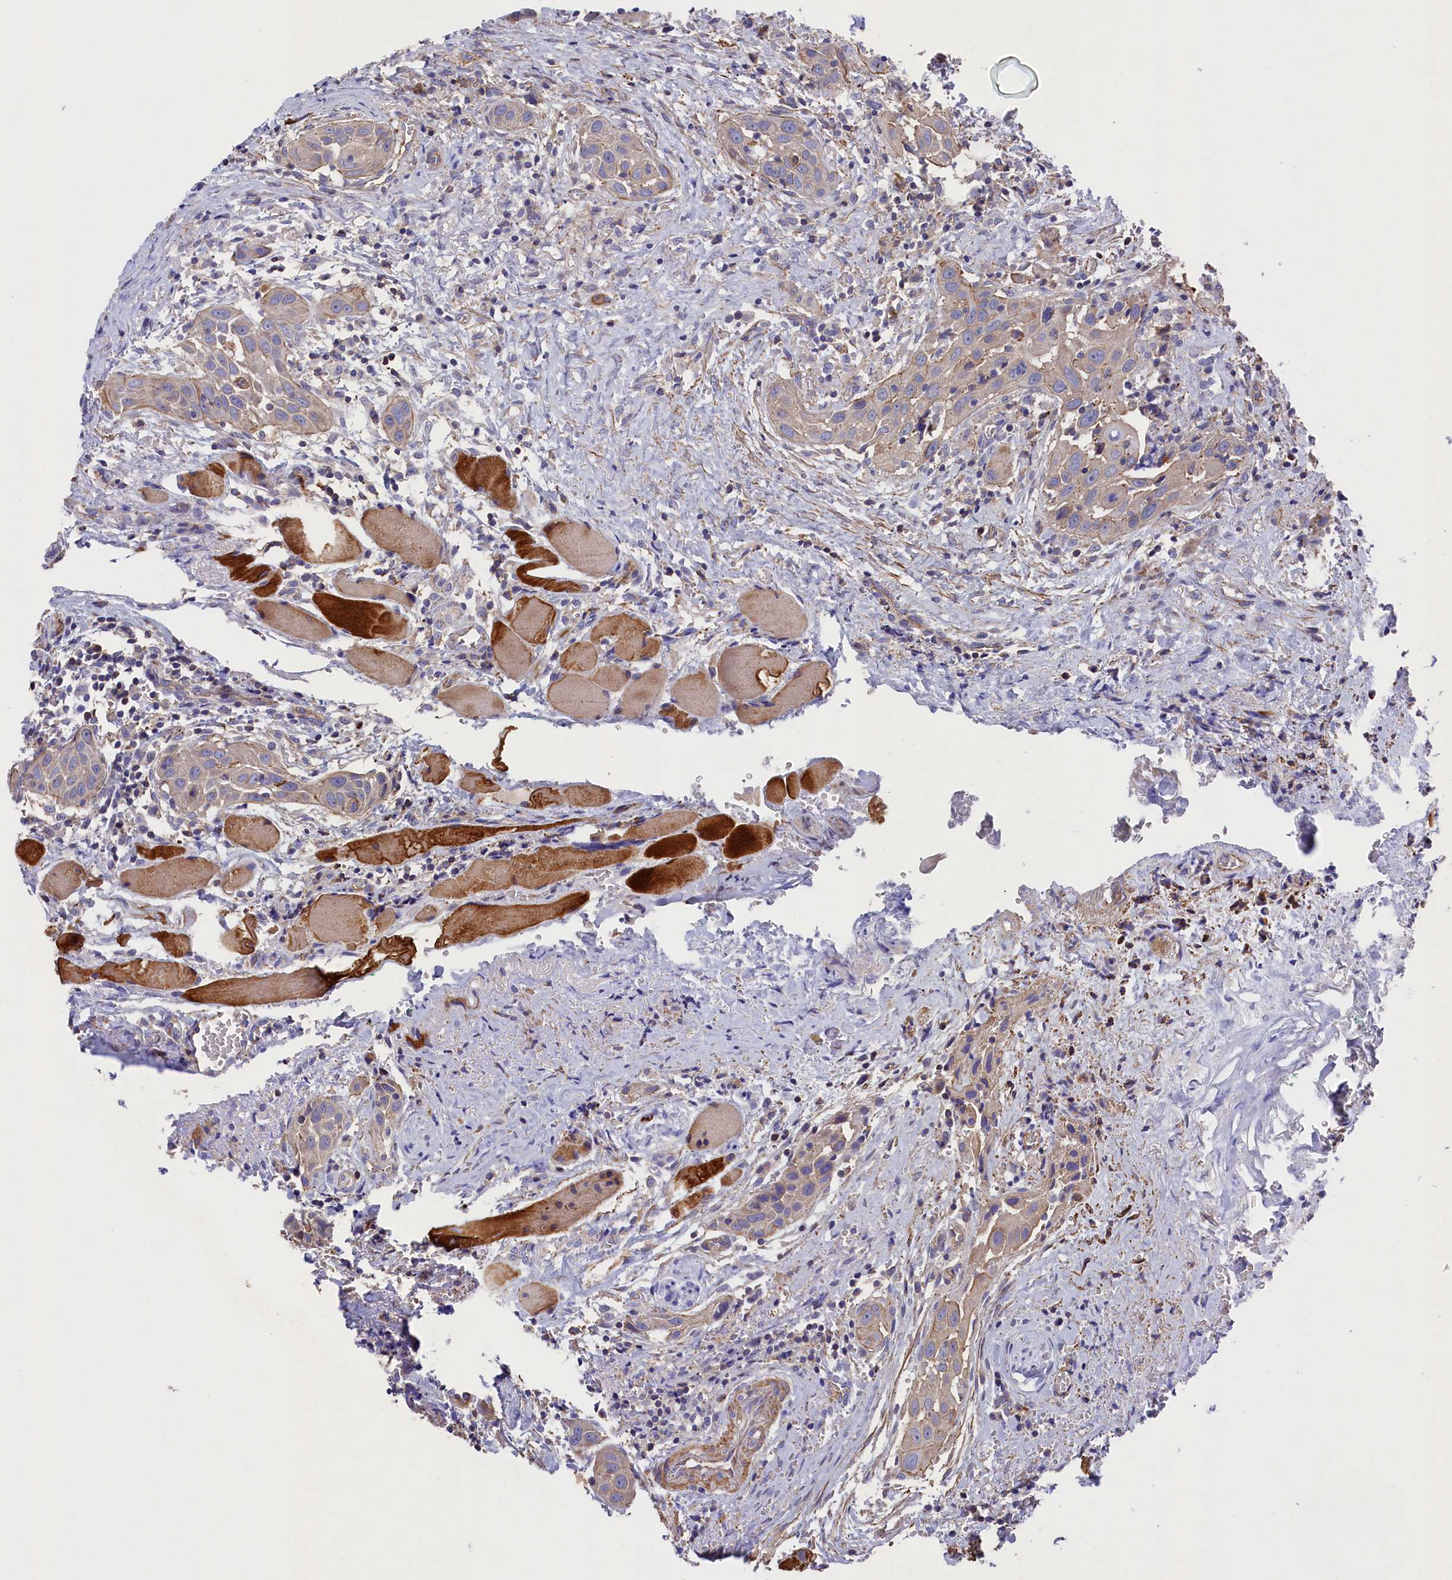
{"staining": {"intensity": "weak", "quantity": ">75%", "location": "cytoplasmic/membranous"}, "tissue": "head and neck cancer", "cell_type": "Tumor cells", "image_type": "cancer", "snomed": [{"axis": "morphology", "description": "Squamous cell carcinoma, NOS"}, {"axis": "topography", "description": "Oral tissue"}, {"axis": "topography", "description": "Head-Neck"}], "caption": "Head and neck cancer (squamous cell carcinoma) stained with IHC demonstrates weak cytoplasmic/membranous expression in approximately >75% of tumor cells.", "gene": "RAPSN", "patient": {"sex": "female", "age": 50}}